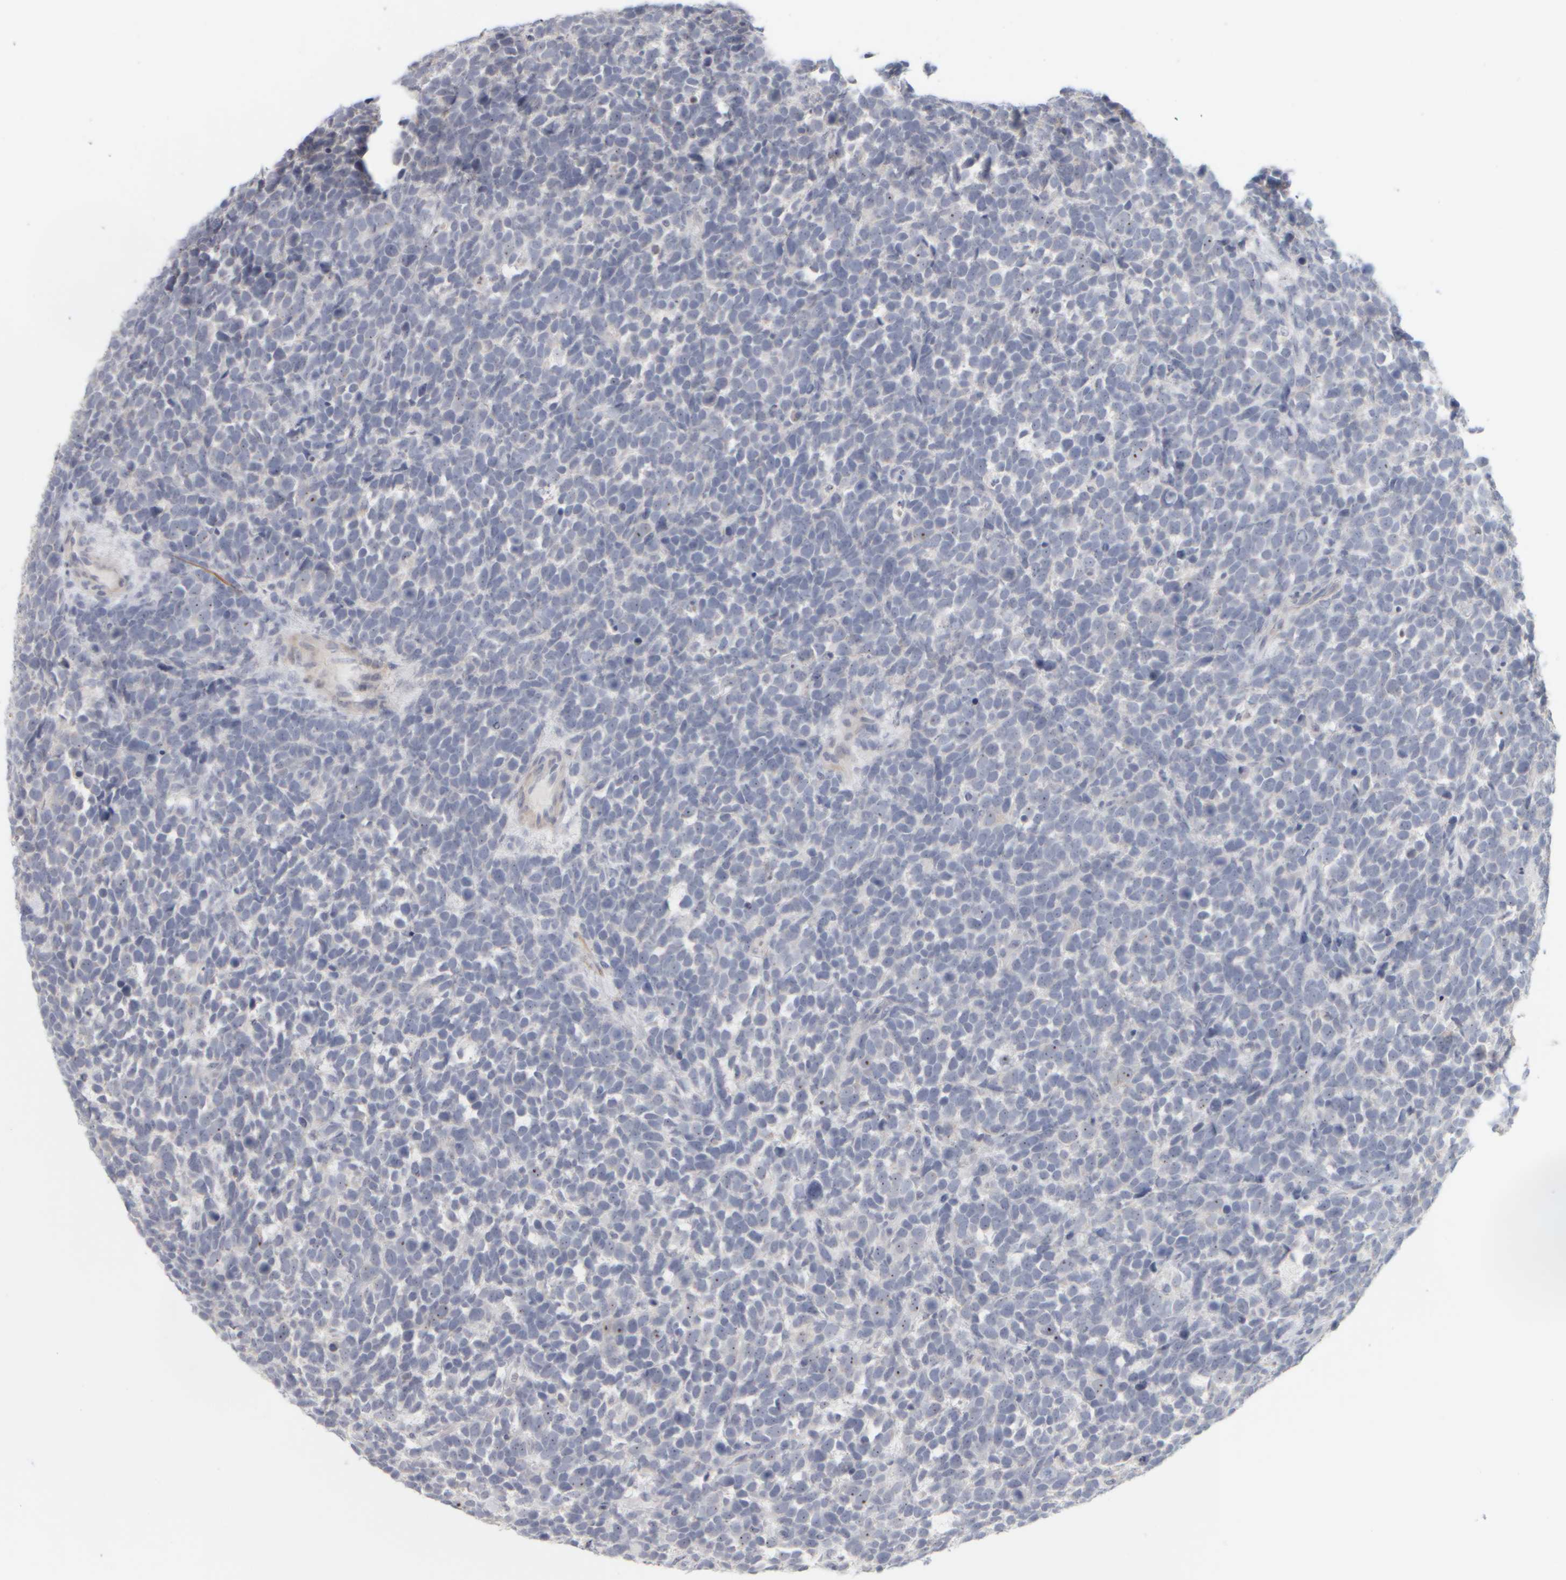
{"staining": {"intensity": "weak", "quantity": "<25%", "location": "nuclear"}, "tissue": "urothelial cancer", "cell_type": "Tumor cells", "image_type": "cancer", "snomed": [{"axis": "morphology", "description": "Urothelial carcinoma, High grade"}, {"axis": "topography", "description": "Urinary bladder"}], "caption": "Urothelial cancer was stained to show a protein in brown. There is no significant positivity in tumor cells. (Brightfield microscopy of DAB IHC at high magnification).", "gene": "DCXR", "patient": {"sex": "female", "age": 82}}